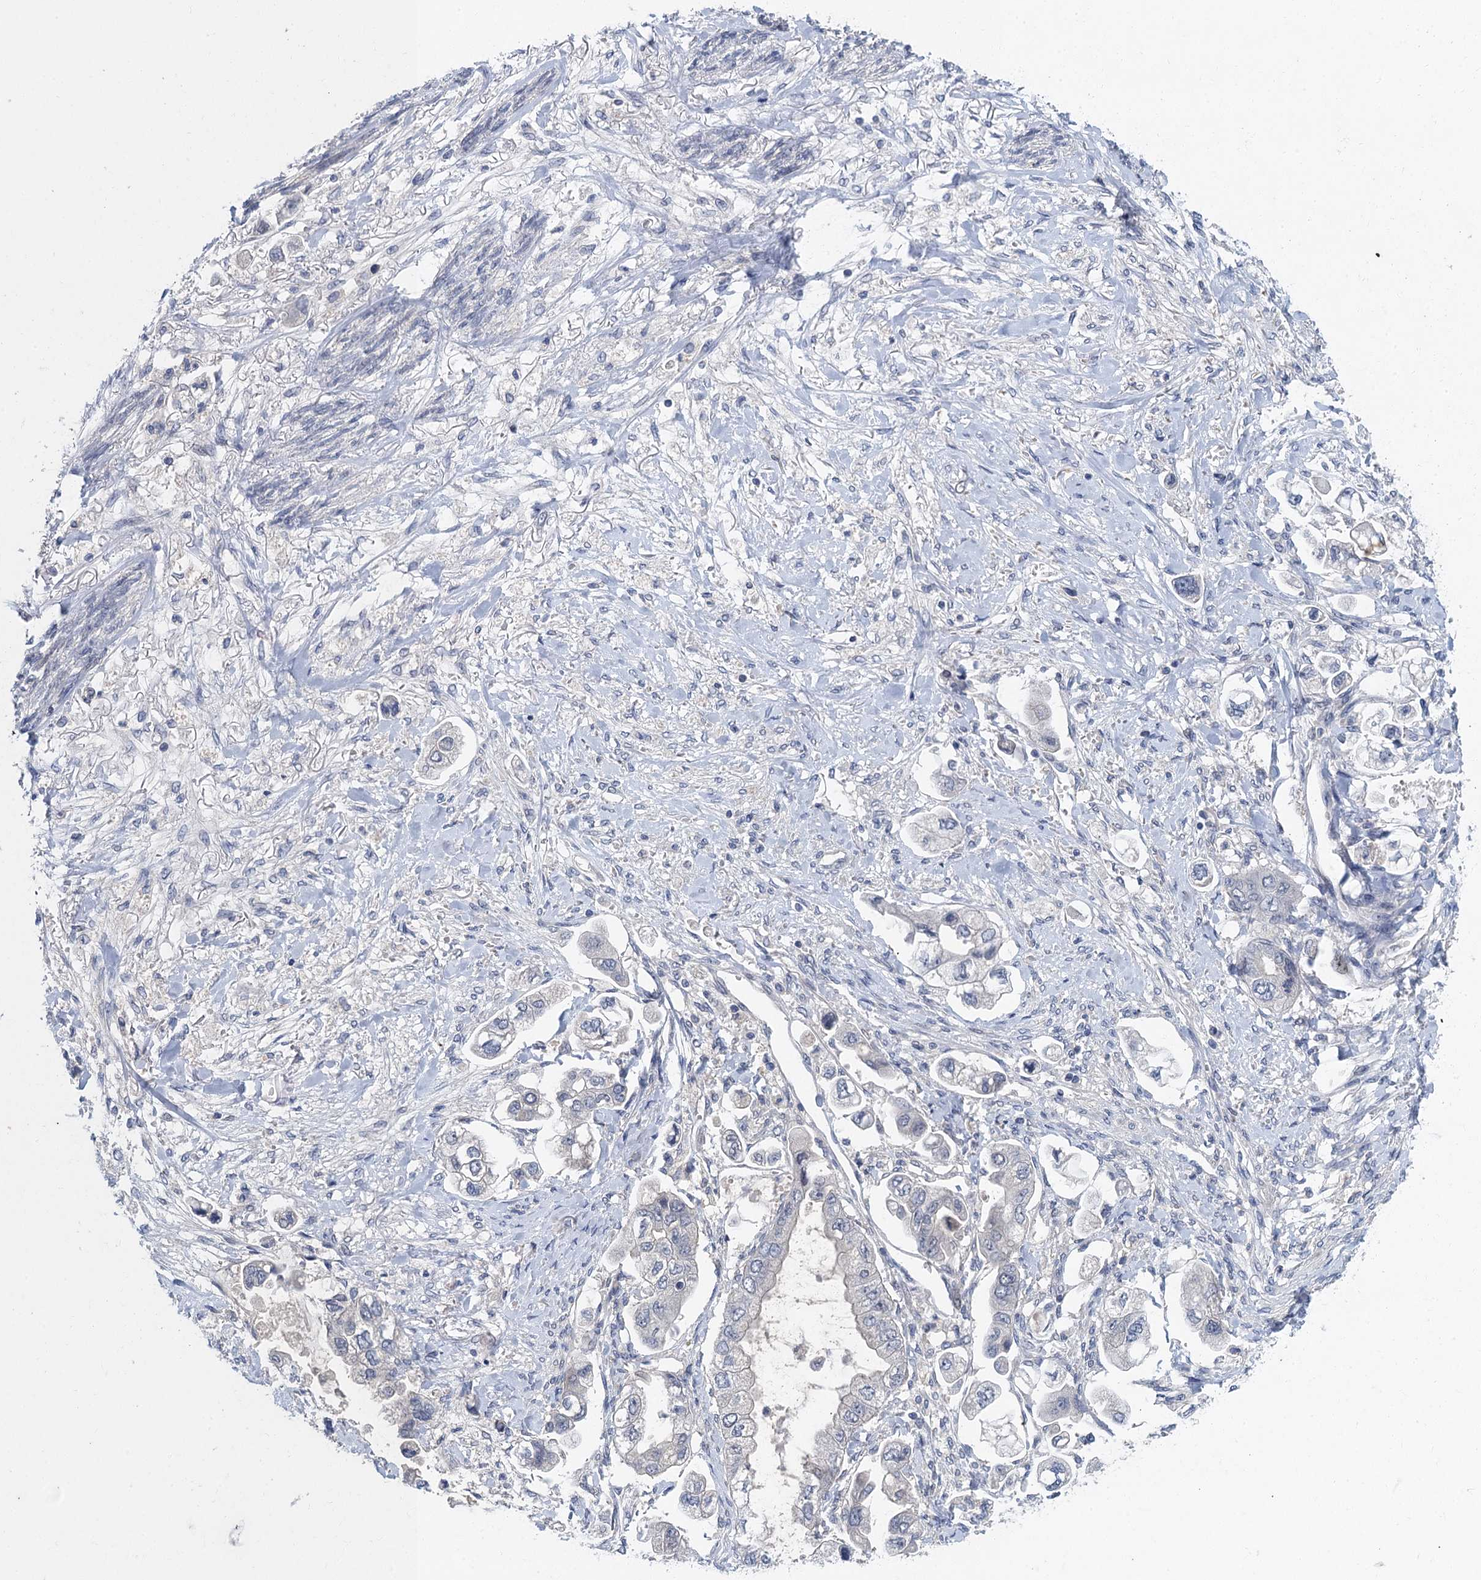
{"staining": {"intensity": "negative", "quantity": "none", "location": "none"}, "tissue": "stomach cancer", "cell_type": "Tumor cells", "image_type": "cancer", "snomed": [{"axis": "morphology", "description": "Adenocarcinoma, NOS"}, {"axis": "topography", "description": "Stomach"}], "caption": "Immunohistochemistry (IHC) photomicrograph of human stomach cancer (adenocarcinoma) stained for a protein (brown), which reveals no staining in tumor cells. The staining was performed using DAB (3,3'-diaminobenzidine) to visualize the protein expression in brown, while the nuclei were stained in blue with hematoxylin (Magnification: 20x).", "gene": "MRFAP1", "patient": {"sex": "male", "age": 62}}